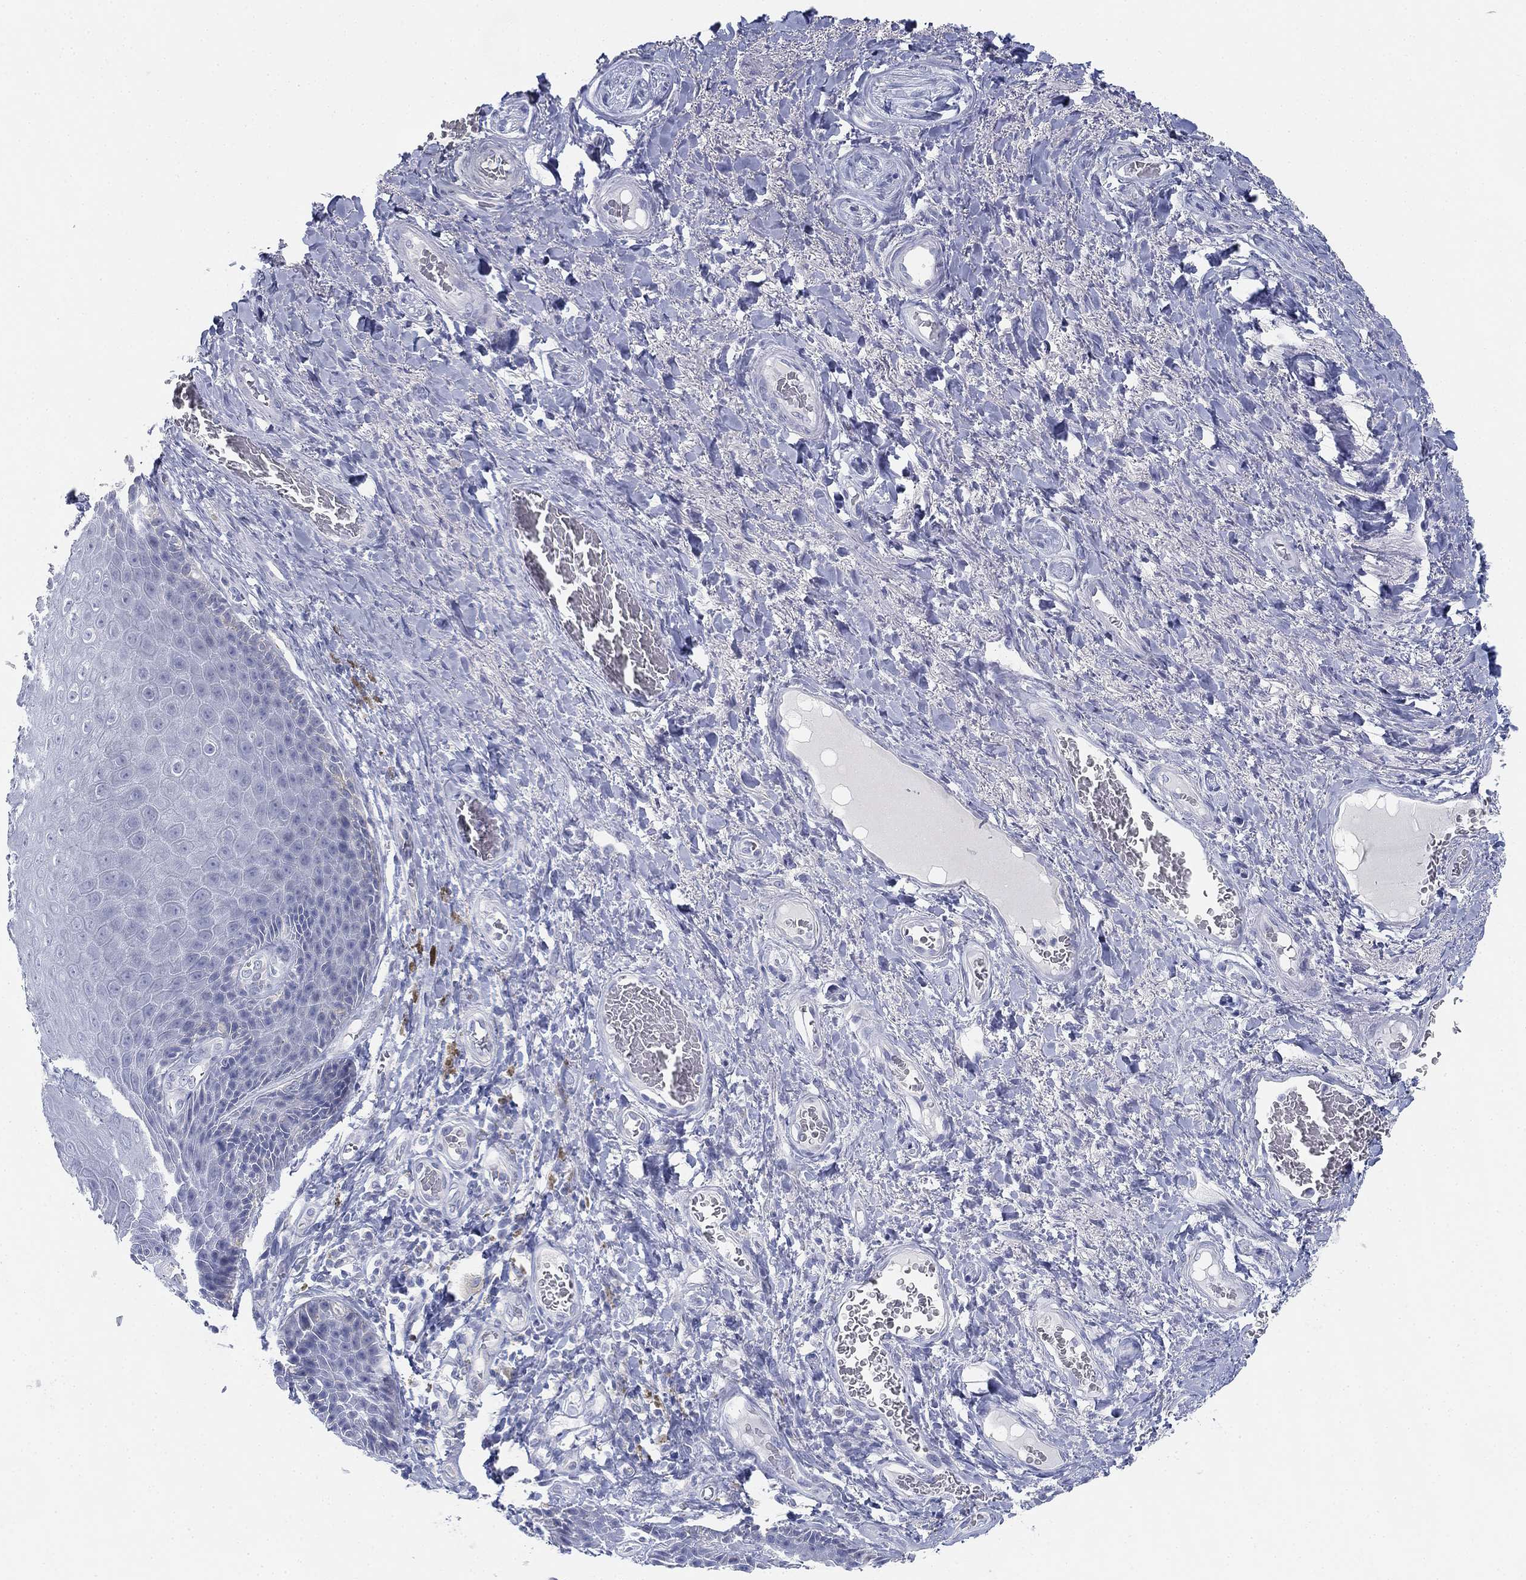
{"staining": {"intensity": "negative", "quantity": "none", "location": "none"}, "tissue": "skin", "cell_type": "Epidermal cells", "image_type": "normal", "snomed": [{"axis": "morphology", "description": "Normal tissue, NOS"}, {"axis": "topography", "description": "Skeletal muscle"}, {"axis": "topography", "description": "Anal"}, {"axis": "topography", "description": "Peripheral nerve tissue"}], "caption": "IHC of benign human skin shows no staining in epidermal cells.", "gene": "GCNA", "patient": {"sex": "male", "age": 53}}